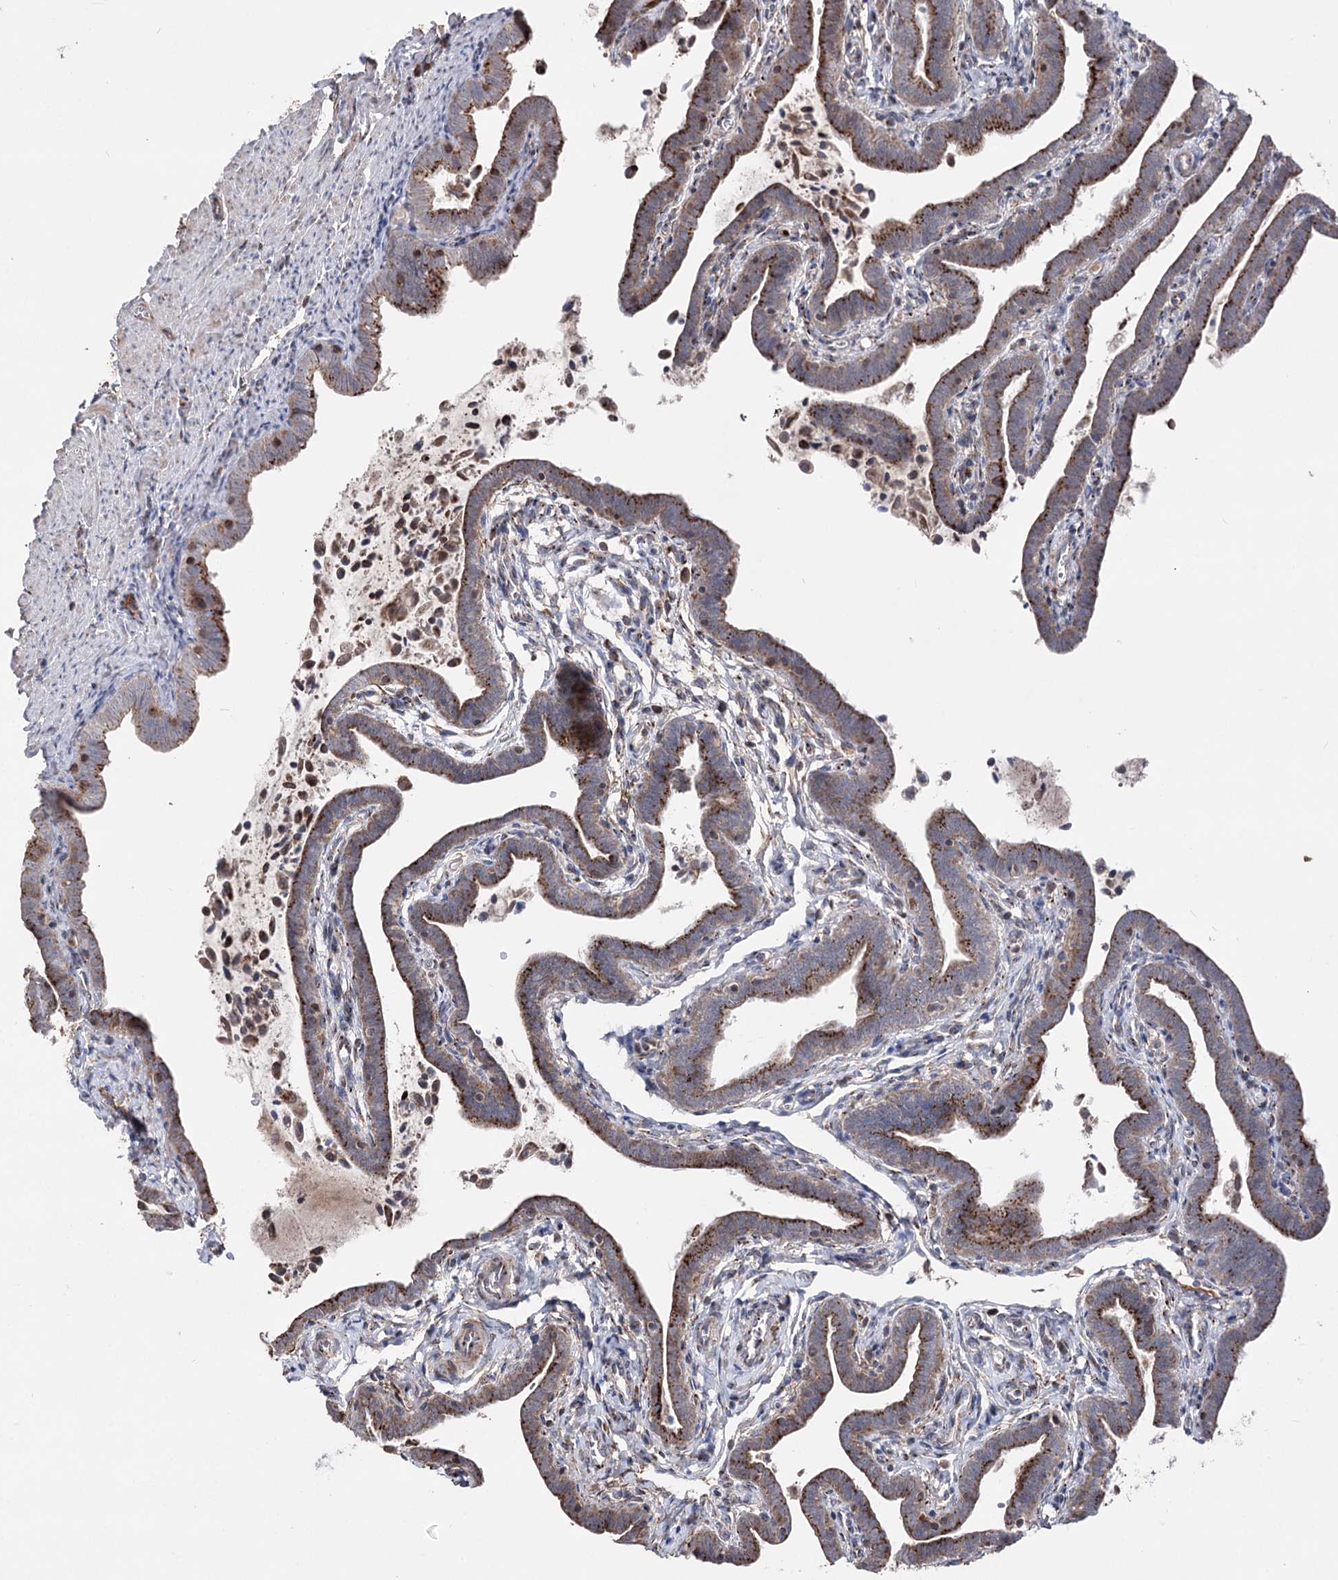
{"staining": {"intensity": "strong", "quantity": ">75%", "location": "cytoplasmic/membranous"}, "tissue": "fallopian tube", "cell_type": "Glandular cells", "image_type": "normal", "snomed": [{"axis": "morphology", "description": "Normal tissue, NOS"}, {"axis": "topography", "description": "Fallopian tube"}], "caption": "A photomicrograph of fallopian tube stained for a protein shows strong cytoplasmic/membranous brown staining in glandular cells. Immunohistochemistry stains the protein of interest in brown and the nuclei are stained blue.", "gene": "ARHGAP20", "patient": {"sex": "female", "age": 36}}